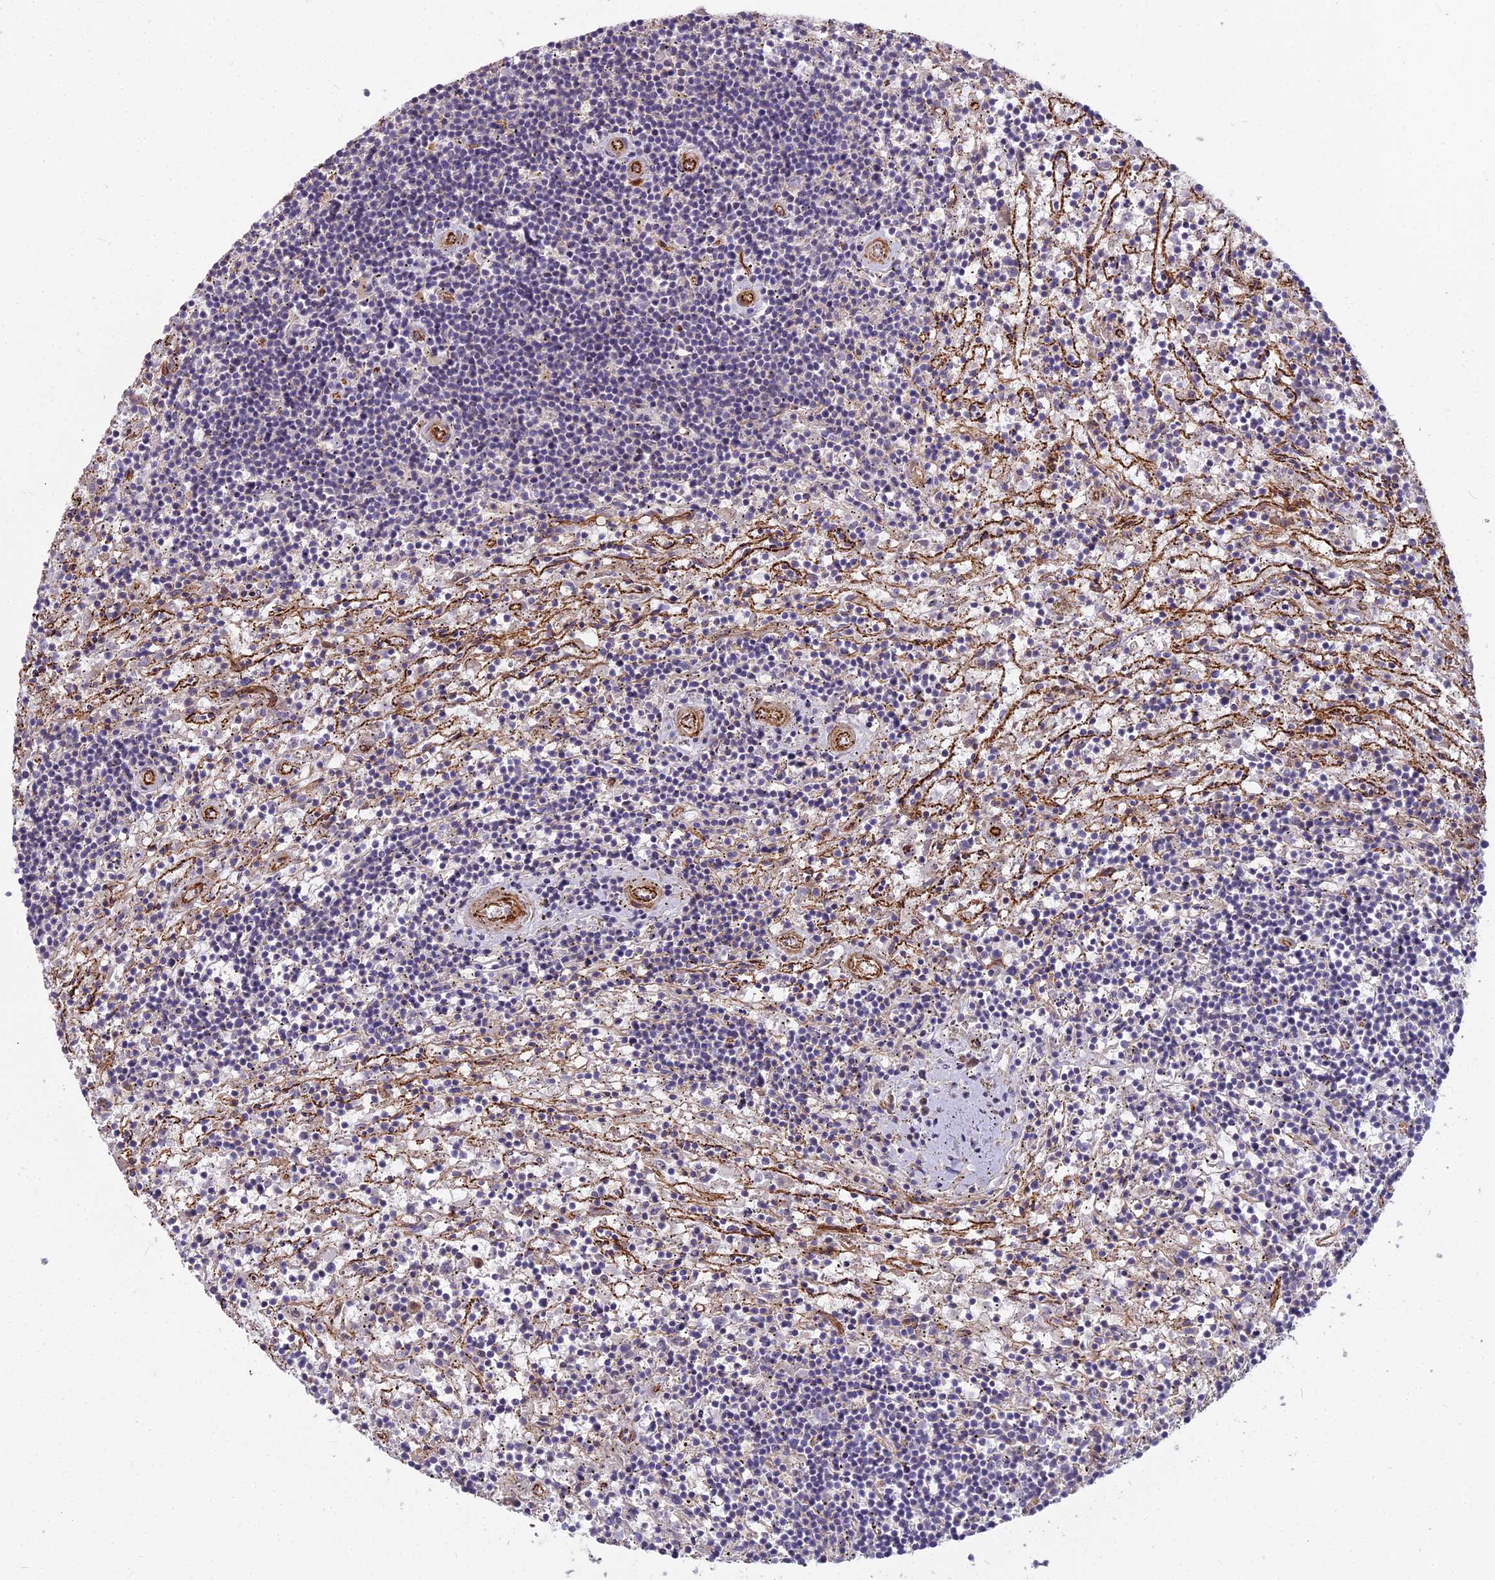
{"staining": {"intensity": "negative", "quantity": "none", "location": "none"}, "tissue": "lymphoma", "cell_type": "Tumor cells", "image_type": "cancer", "snomed": [{"axis": "morphology", "description": "Malignant lymphoma, non-Hodgkin's type, Low grade"}, {"axis": "topography", "description": "Spleen"}], "caption": "Tumor cells are negative for brown protein staining in lymphoma.", "gene": "GLYATL3", "patient": {"sex": "male", "age": 76}}